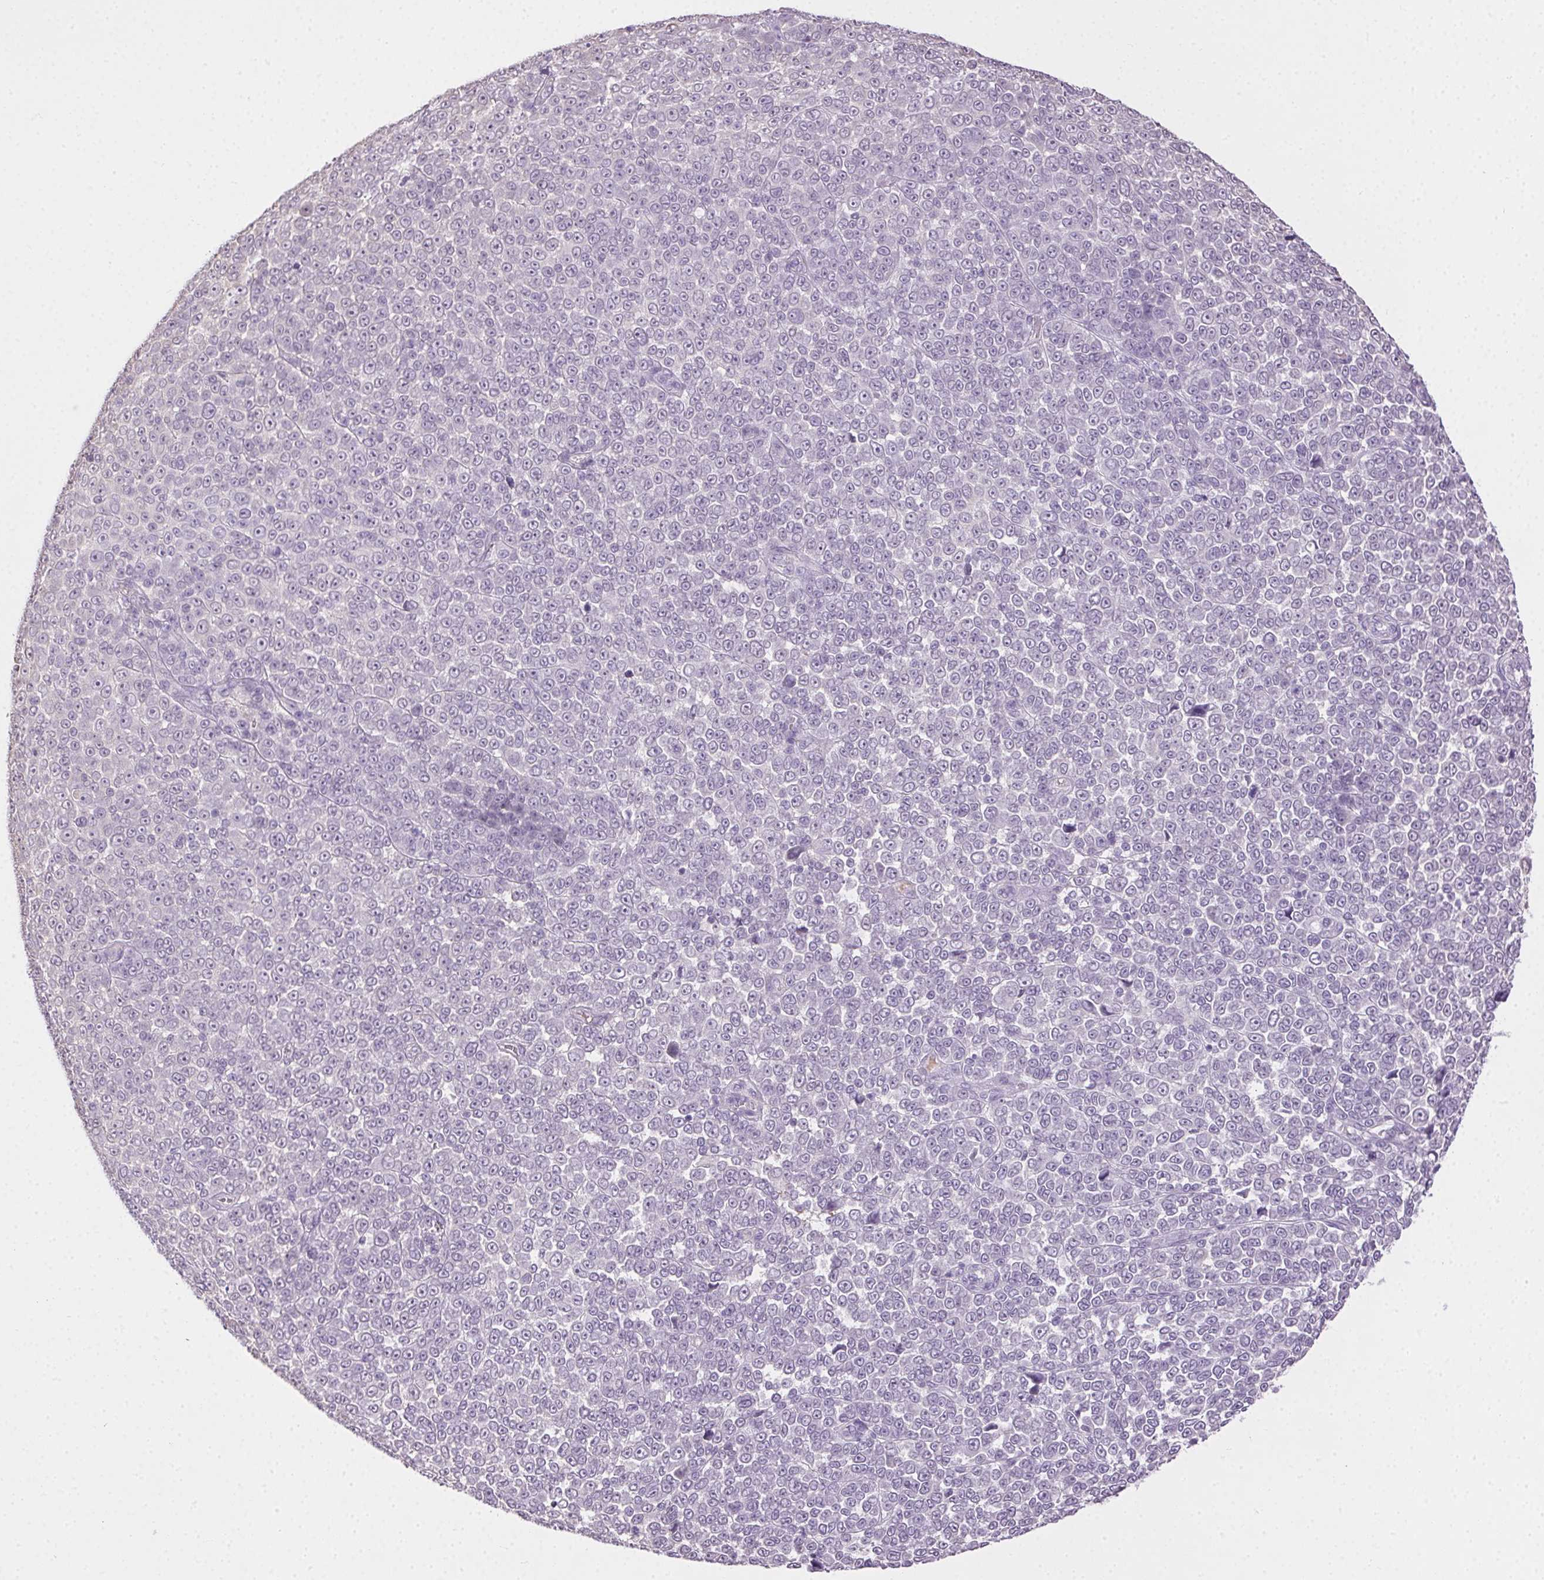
{"staining": {"intensity": "negative", "quantity": "none", "location": "none"}, "tissue": "melanoma", "cell_type": "Tumor cells", "image_type": "cancer", "snomed": [{"axis": "morphology", "description": "Malignant melanoma, NOS"}, {"axis": "topography", "description": "Skin"}], "caption": "High power microscopy histopathology image of an IHC histopathology image of malignant melanoma, revealing no significant staining in tumor cells. (Immunohistochemistry (ihc), brightfield microscopy, high magnification).", "gene": "SYCE2", "patient": {"sex": "female", "age": 95}}